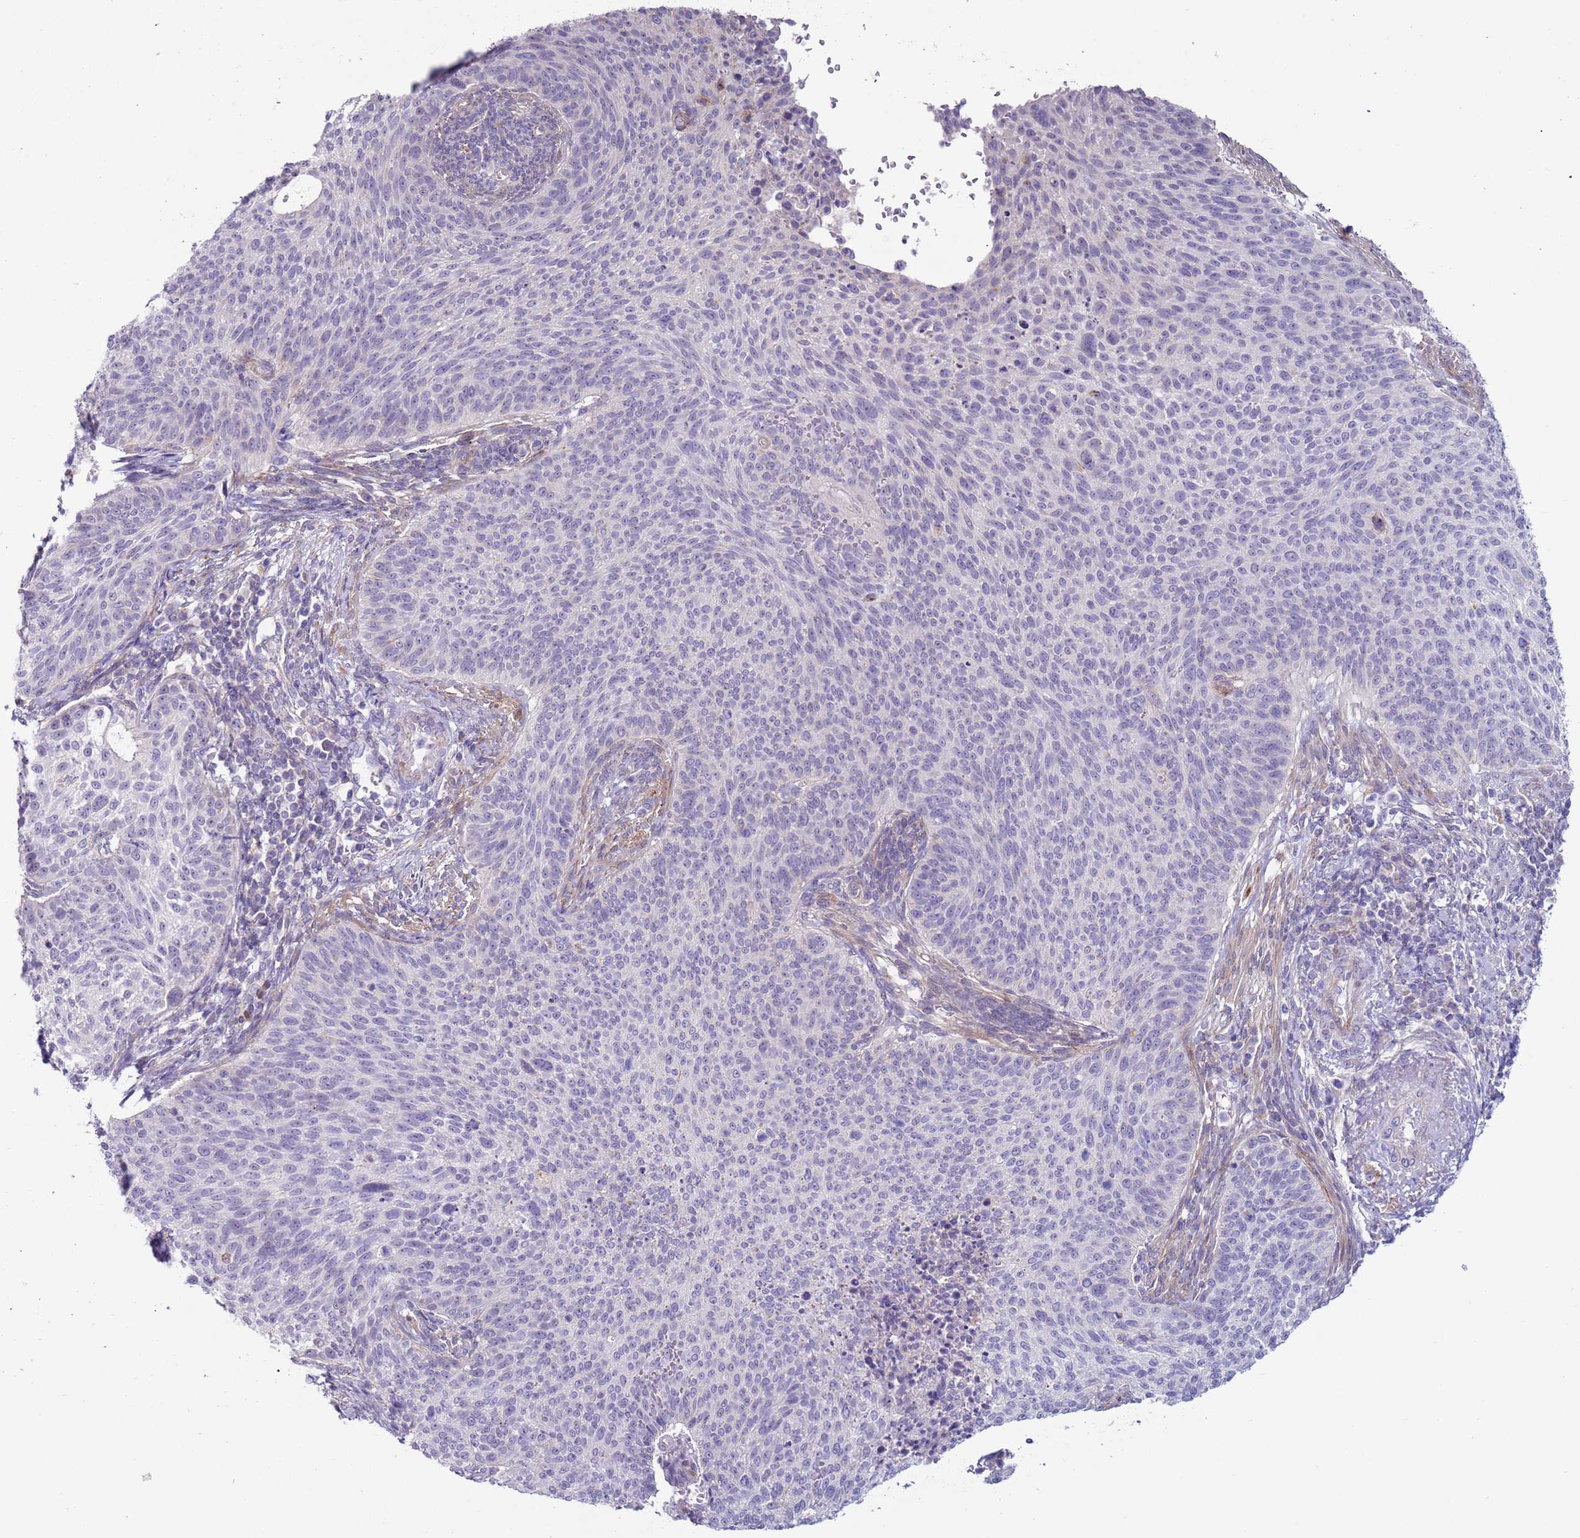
{"staining": {"intensity": "negative", "quantity": "none", "location": "none"}, "tissue": "cervical cancer", "cell_type": "Tumor cells", "image_type": "cancer", "snomed": [{"axis": "morphology", "description": "Squamous cell carcinoma, NOS"}, {"axis": "topography", "description": "Cervix"}], "caption": "The histopathology image reveals no staining of tumor cells in cervical cancer (squamous cell carcinoma).", "gene": "HEATR1", "patient": {"sex": "female", "age": 70}}